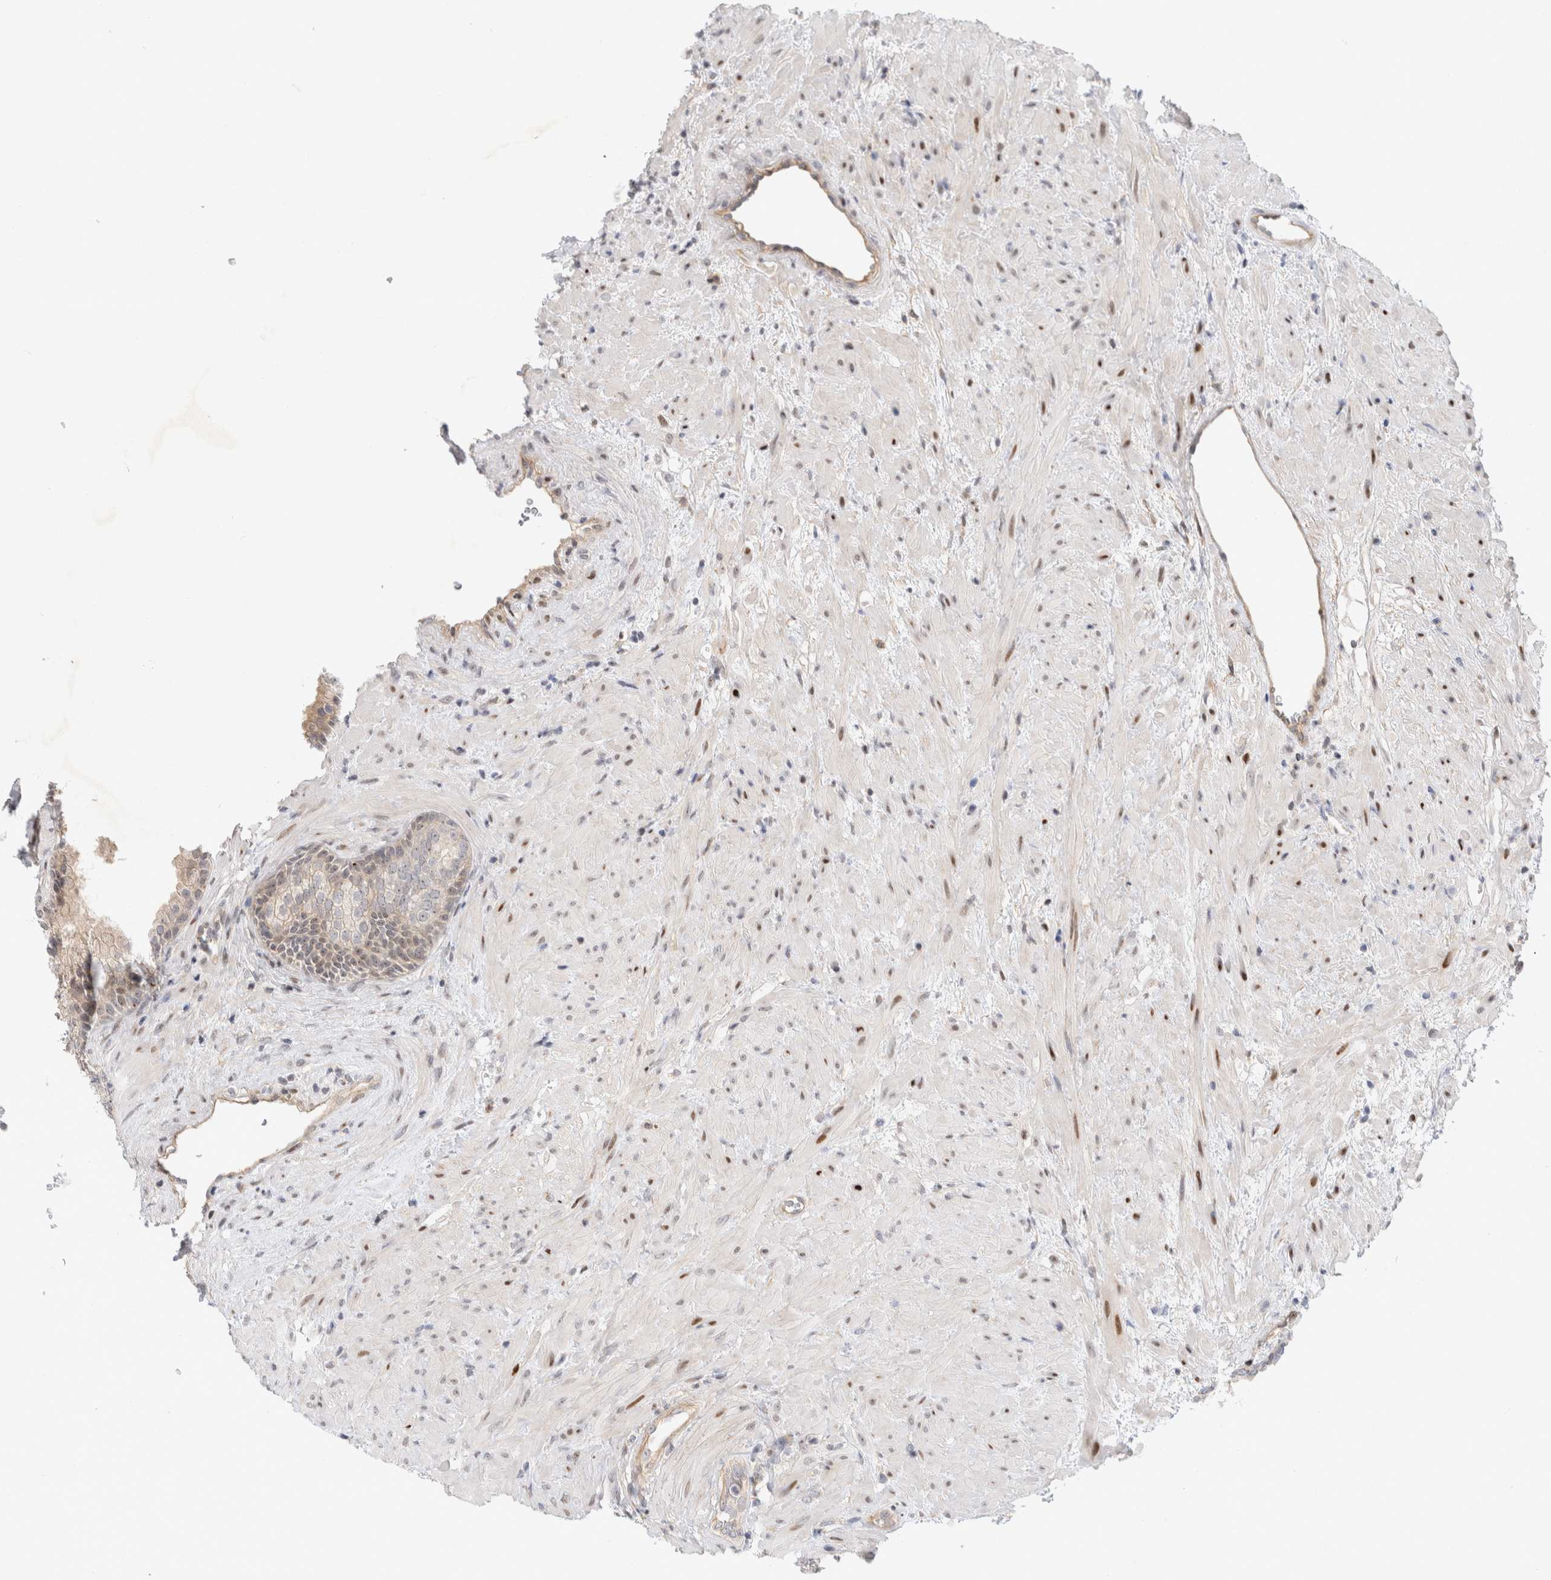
{"staining": {"intensity": "weak", "quantity": ">75%", "location": "cytoplasmic/membranous,nuclear"}, "tissue": "prostate", "cell_type": "Glandular cells", "image_type": "normal", "snomed": [{"axis": "morphology", "description": "Normal tissue, NOS"}, {"axis": "topography", "description": "Prostate"}], "caption": "This is a micrograph of IHC staining of normal prostate, which shows weak positivity in the cytoplasmic/membranous,nuclear of glandular cells.", "gene": "TCF4", "patient": {"sex": "male", "age": 76}}